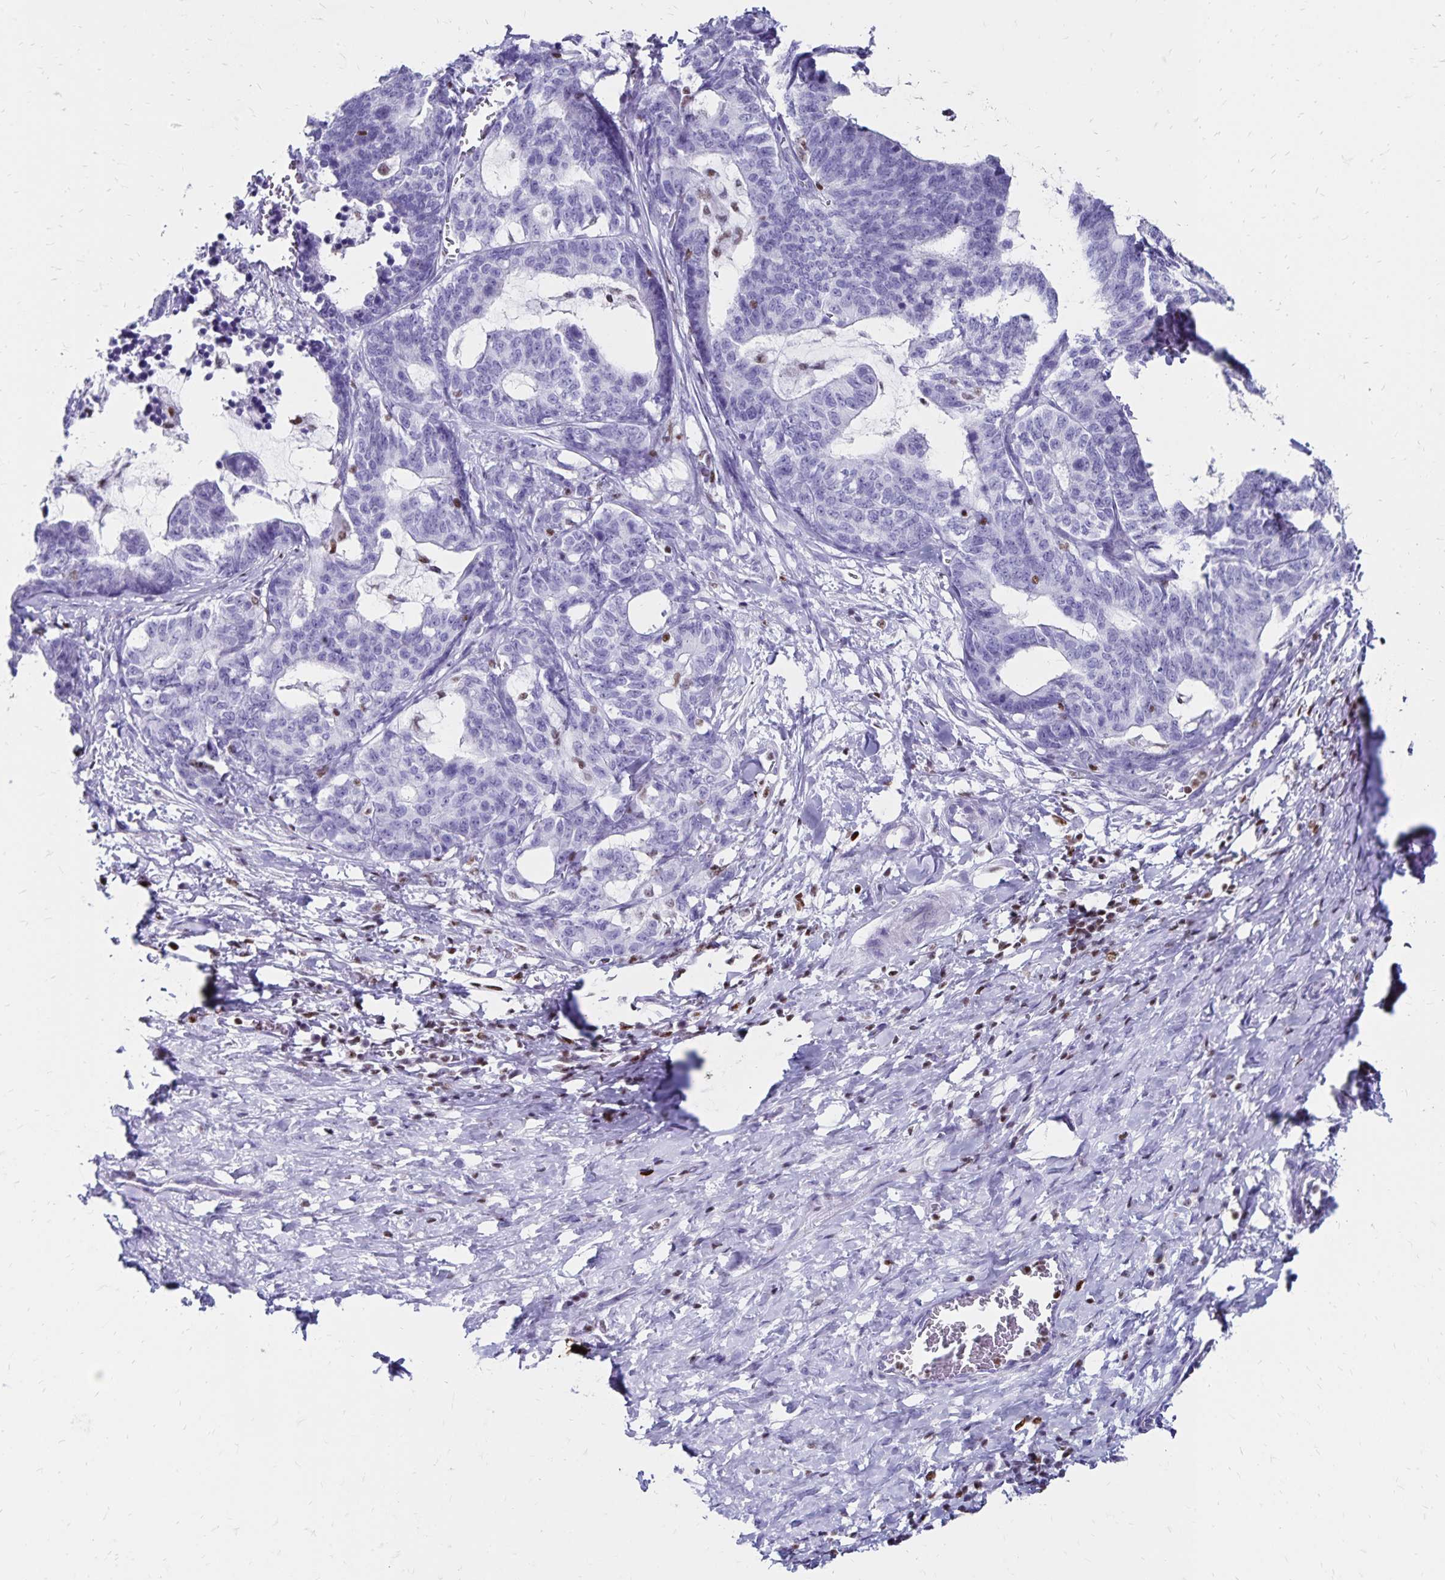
{"staining": {"intensity": "negative", "quantity": "none", "location": "none"}, "tissue": "stomach cancer", "cell_type": "Tumor cells", "image_type": "cancer", "snomed": [{"axis": "morphology", "description": "Normal tissue, NOS"}, {"axis": "morphology", "description": "Adenocarcinoma, NOS"}, {"axis": "topography", "description": "Stomach"}], "caption": "This image is of stomach cancer (adenocarcinoma) stained with IHC to label a protein in brown with the nuclei are counter-stained blue. There is no expression in tumor cells. (Brightfield microscopy of DAB IHC at high magnification).", "gene": "IKZF1", "patient": {"sex": "female", "age": 64}}